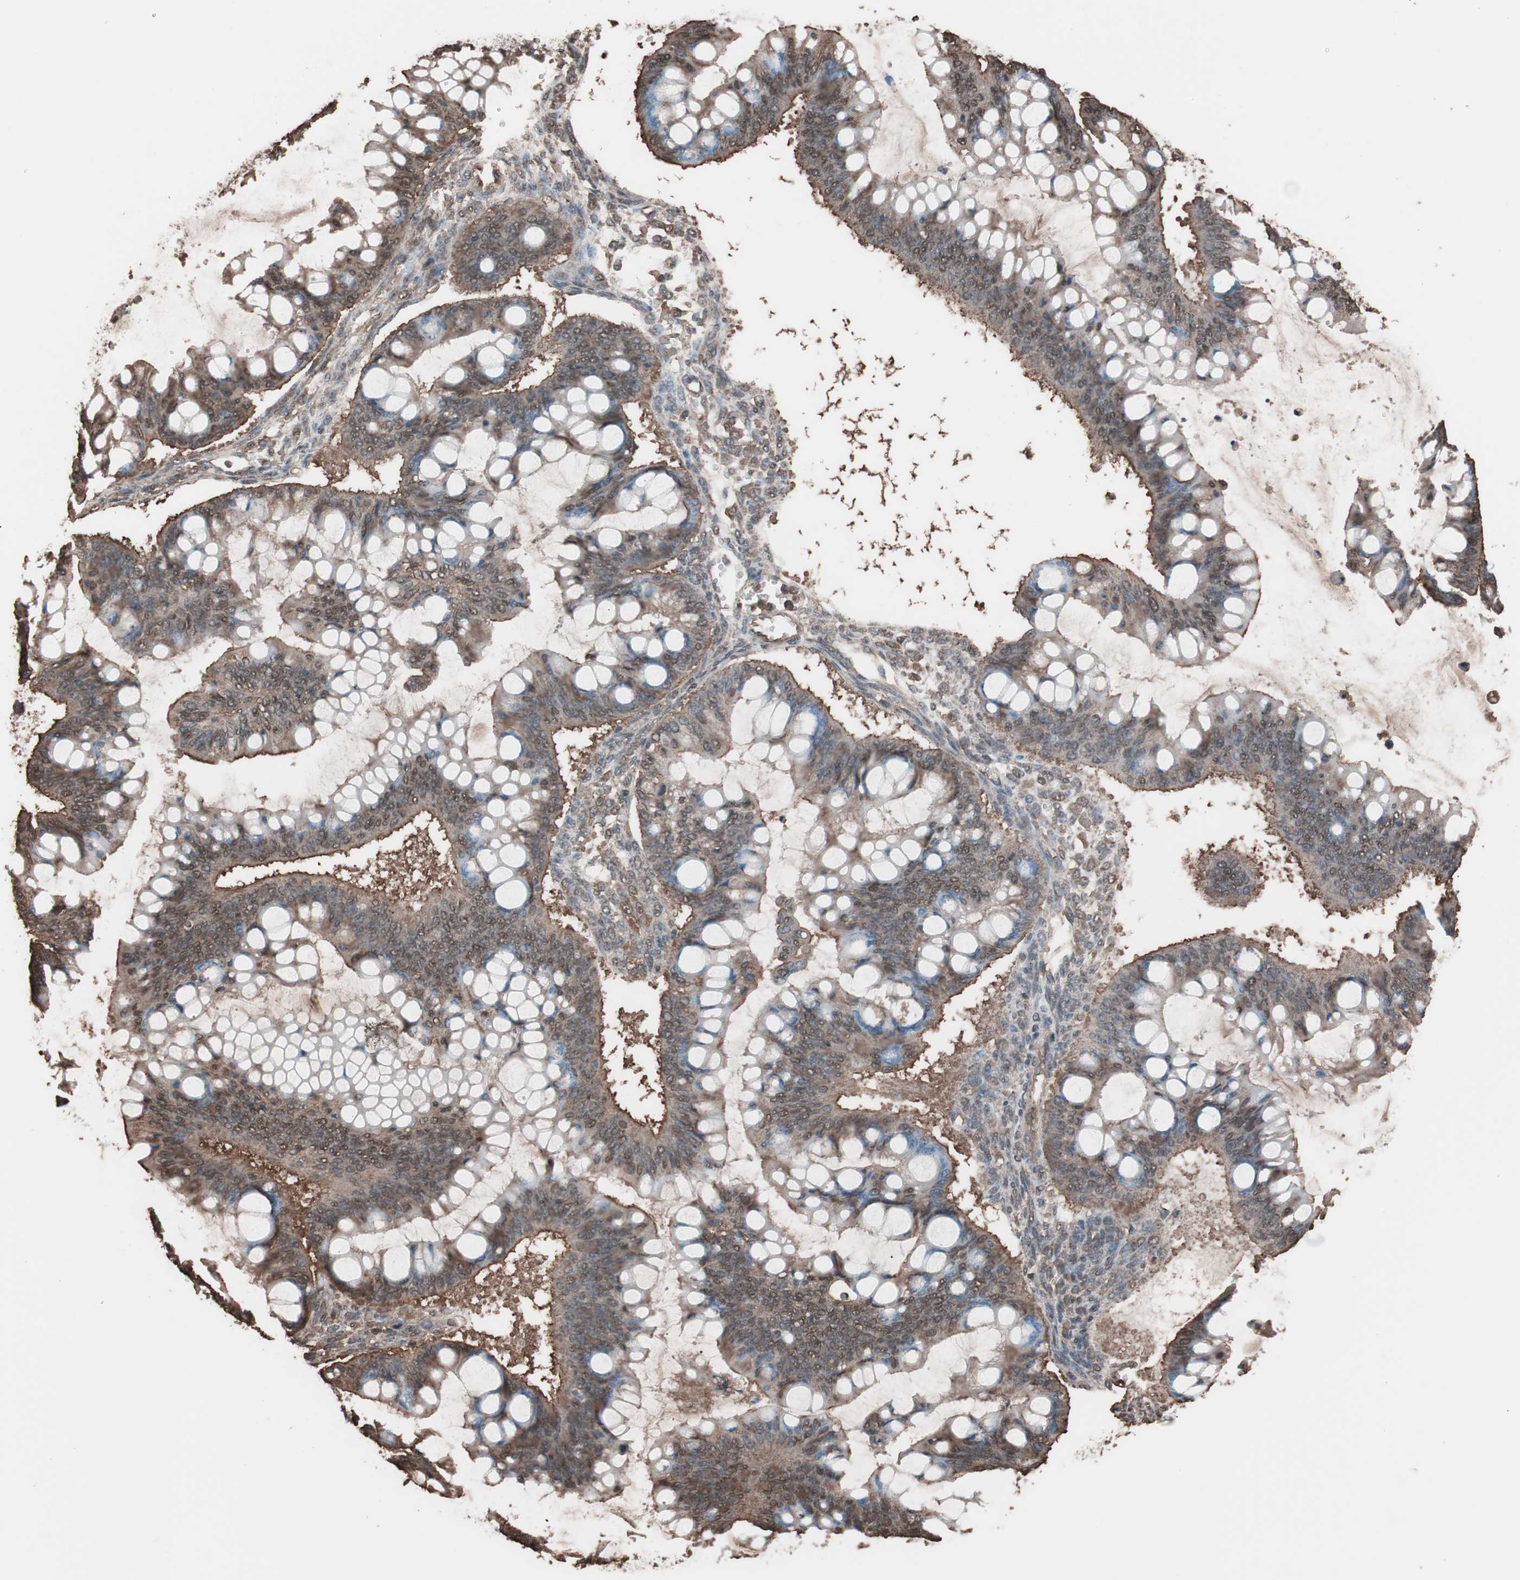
{"staining": {"intensity": "moderate", "quantity": ">75%", "location": "cytoplasmic/membranous"}, "tissue": "ovarian cancer", "cell_type": "Tumor cells", "image_type": "cancer", "snomed": [{"axis": "morphology", "description": "Cystadenocarcinoma, mucinous, NOS"}, {"axis": "topography", "description": "Ovary"}], "caption": "High-magnification brightfield microscopy of ovarian cancer stained with DAB (3,3'-diaminobenzidine) (brown) and counterstained with hematoxylin (blue). tumor cells exhibit moderate cytoplasmic/membranous staining is present in about>75% of cells. The staining was performed using DAB to visualize the protein expression in brown, while the nuclei were stained in blue with hematoxylin (Magnification: 20x).", "gene": "CALM2", "patient": {"sex": "female", "age": 73}}